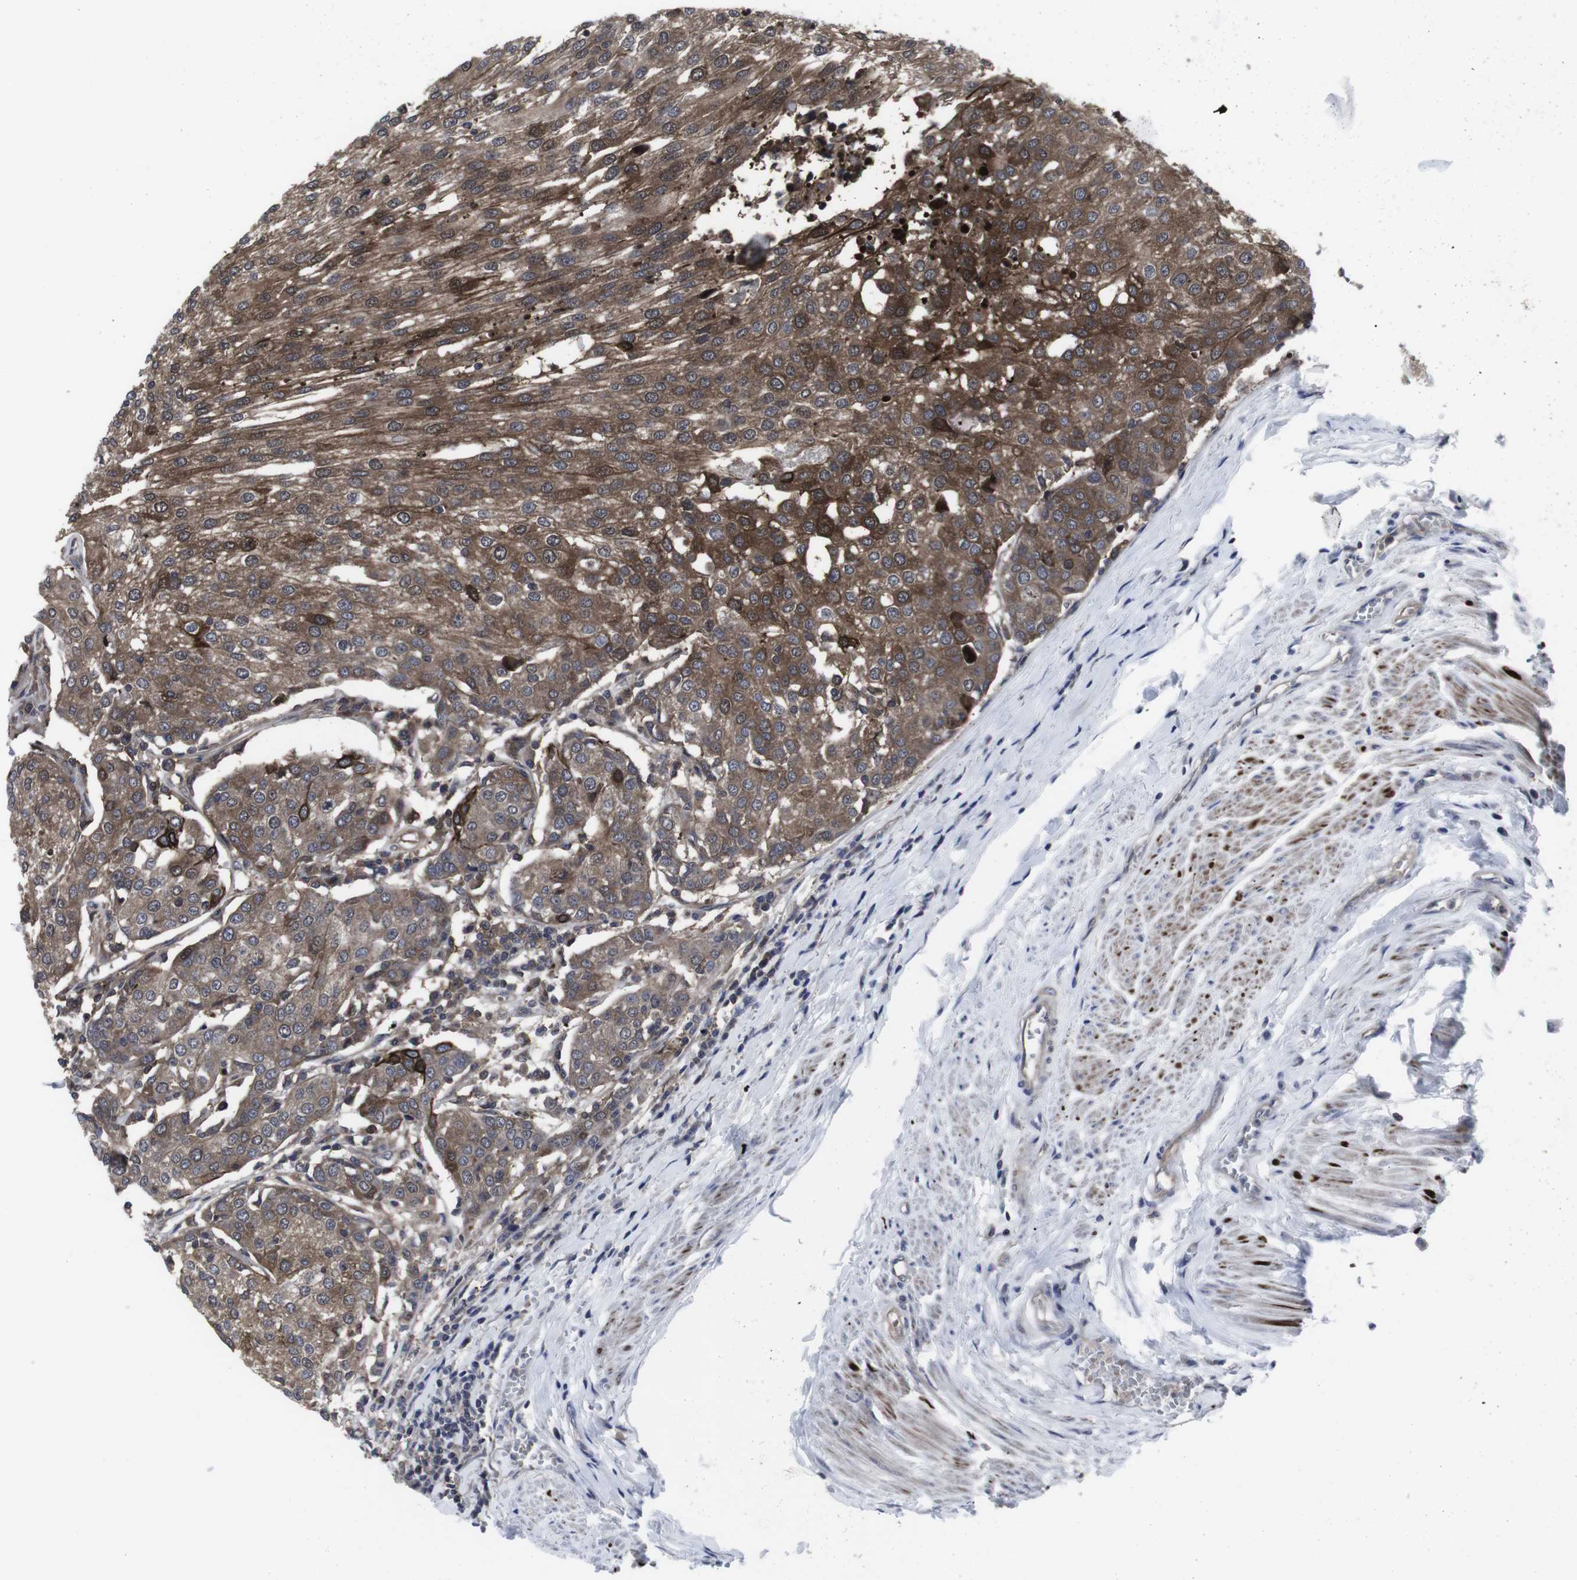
{"staining": {"intensity": "moderate", "quantity": ">75%", "location": "cytoplasmic/membranous"}, "tissue": "urothelial cancer", "cell_type": "Tumor cells", "image_type": "cancer", "snomed": [{"axis": "morphology", "description": "Urothelial carcinoma, High grade"}, {"axis": "topography", "description": "Urinary bladder"}], "caption": "Immunohistochemical staining of high-grade urothelial carcinoma displays moderate cytoplasmic/membranous protein positivity in approximately >75% of tumor cells. The staining was performed using DAB (3,3'-diaminobenzidine), with brown indicating positive protein expression. Nuclei are stained blue with hematoxylin.", "gene": "HPRT1", "patient": {"sex": "female", "age": 85}}